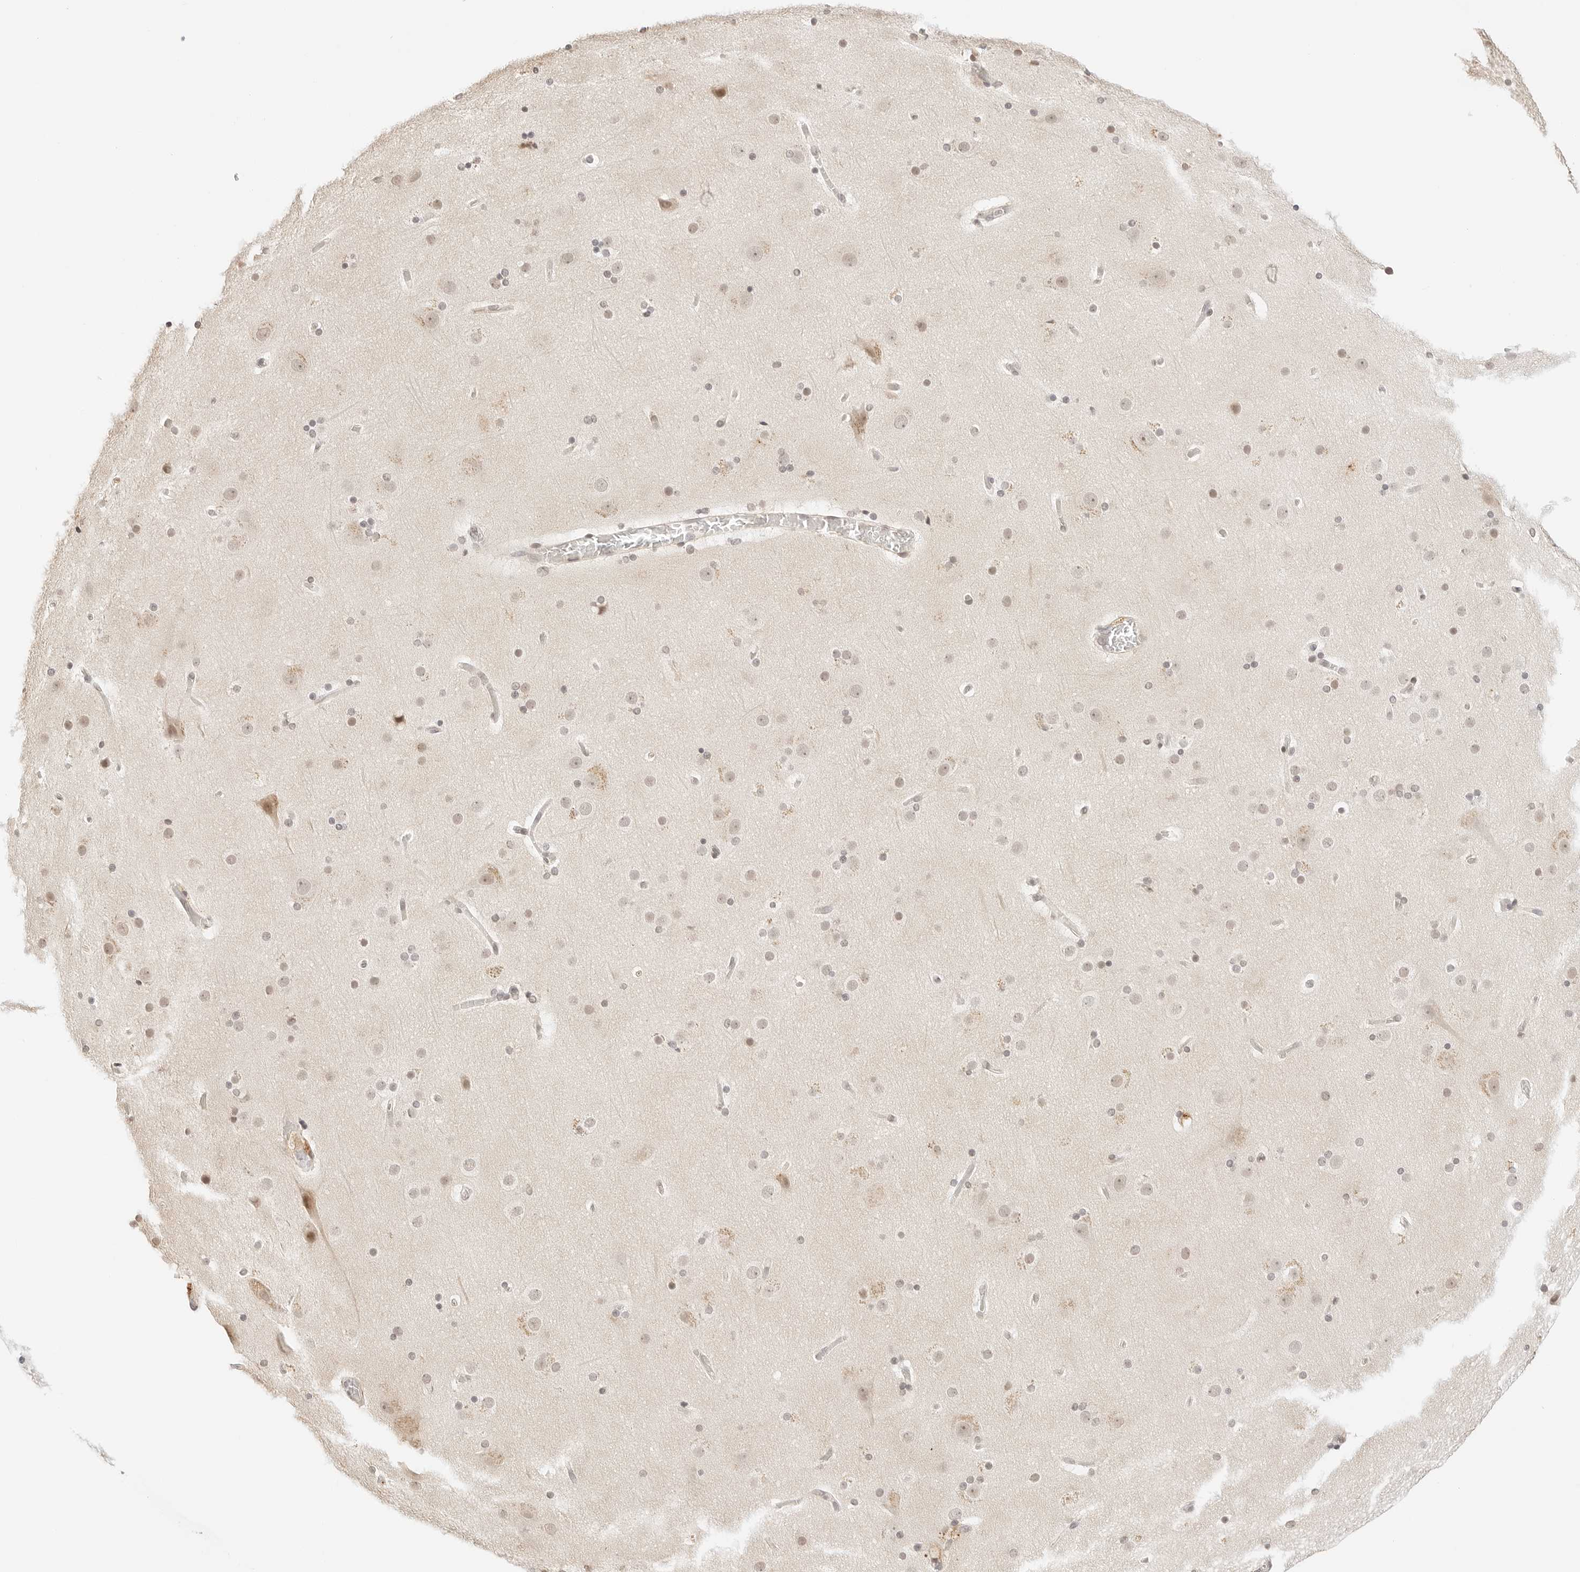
{"staining": {"intensity": "weak", "quantity": "25%-75%", "location": "cytoplasmic/membranous"}, "tissue": "cerebral cortex", "cell_type": "Endothelial cells", "image_type": "normal", "snomed": [{"axis": "morphology", "description": "Normal tissue, NOS"}, {"axis": "topography", "description": "Cerebral cortex"}], "caption": "Protein positivity by immunohistochemistry shows weak cytoplasmic/membranous staining in about 25%-75% of endothelial cells in benign cerebral cortex.", "gene": "SEPTIN4", "patient": {"sex": "male", "age": 57}}